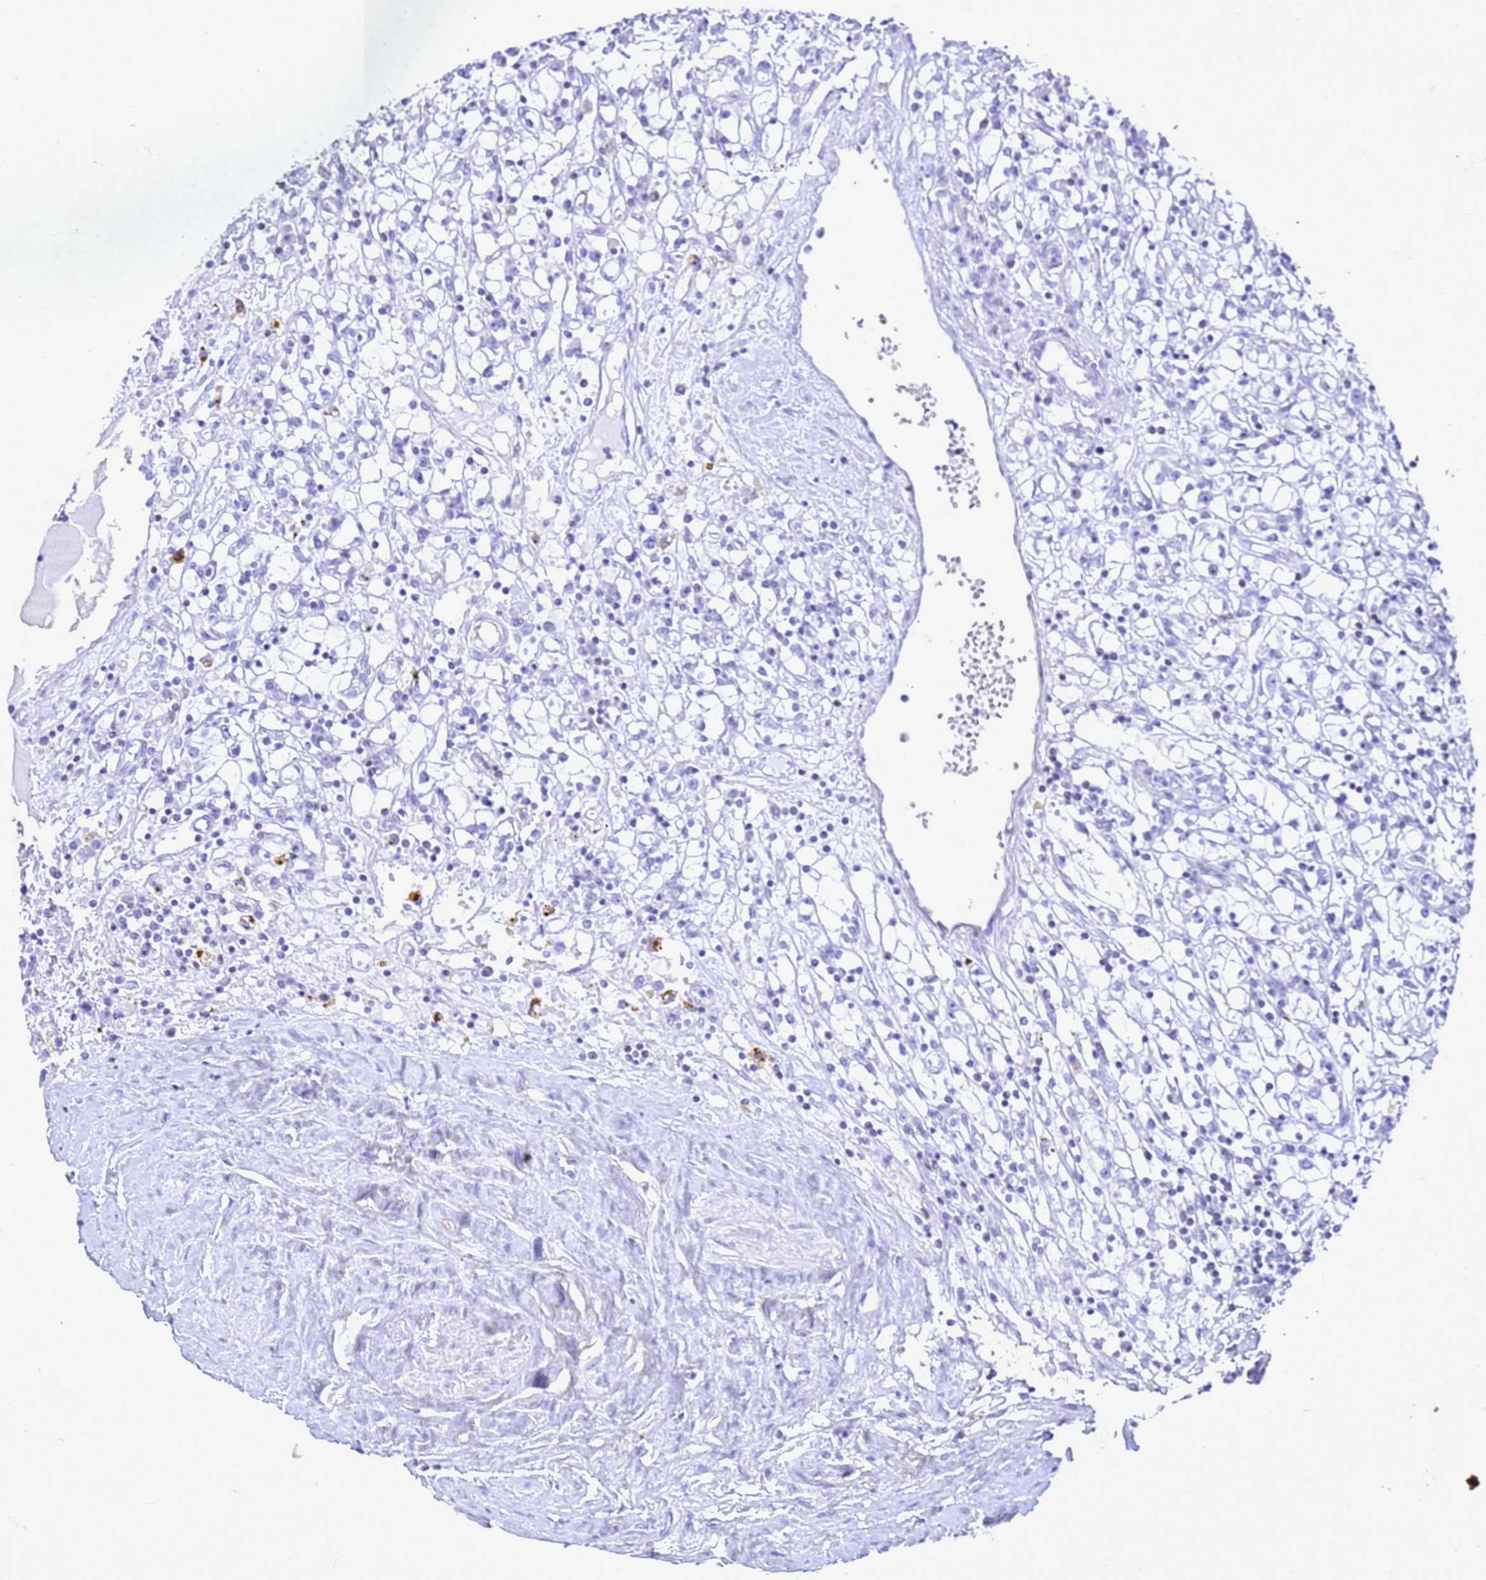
{"staining": {"intensity": "negative", "quantity": "none", "location": "none"}, "tissue": "renal cancer", "cell_type": "Tumor cells", "image_type": "cancer", "snomed": [{"axis": "morphology", "description": "Adenocarcinoma, NOS"}, {"axis": "topography", "description": "Kidney"}], "caption": "Immunohistochemistry micrograph of neoplastic tissue: human adenocarcinoma (renal) stained with DAB demonstrates no significant protein expression in tumor cells.", "gene": "COPS9", "patient": {"sex": "male", "age": 56}}